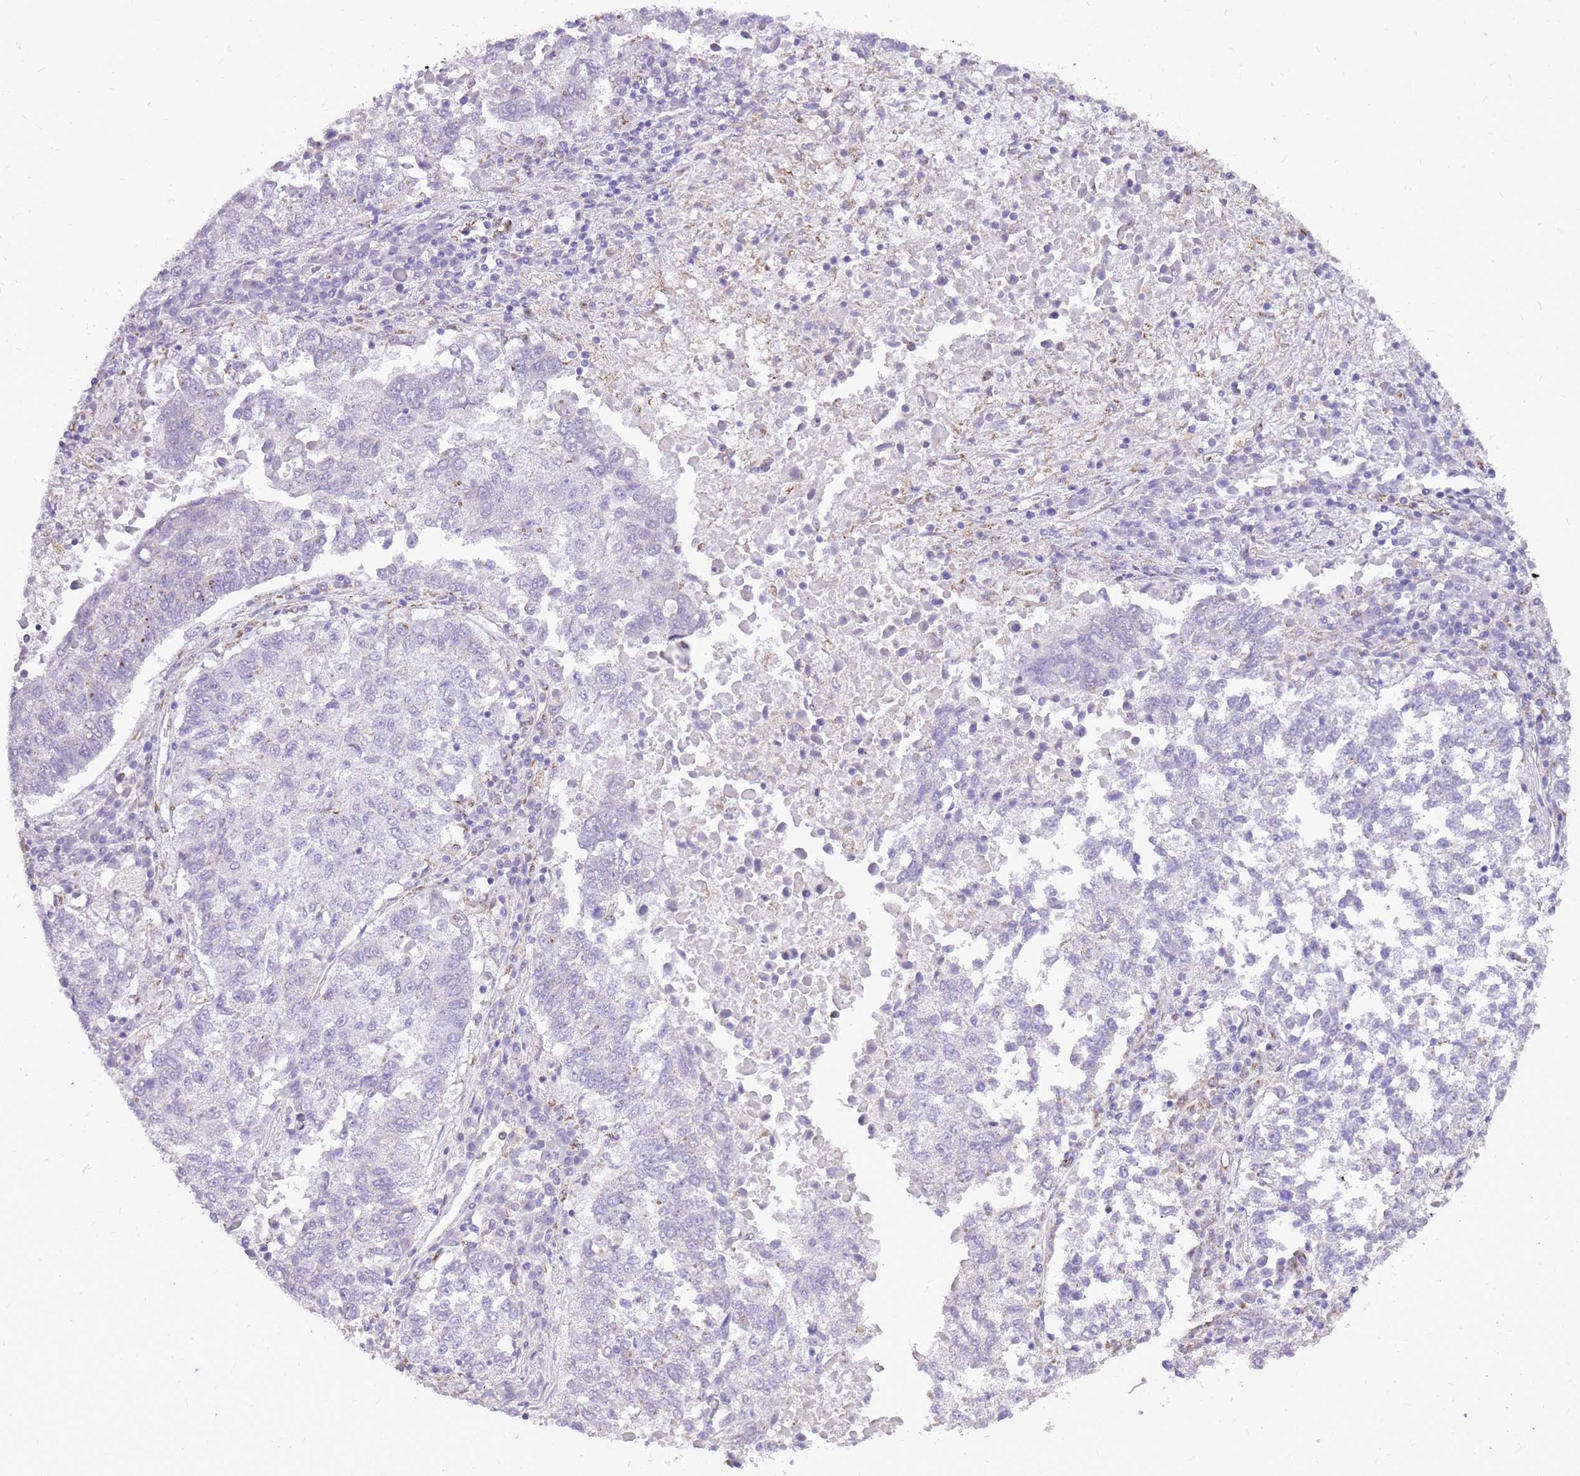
{"staining": {"intensity": "negative", "quantity": "none", "location": "none"}, "tissue": "lung cancer", "cell_type": "Tumor cells", "image_type": "cancer", "snomed": [{"axis": "morphology", "description": "Squamous cell carcinoma, NOS"}, {"axis": "topography", "description": "Lung"}], "caption": "Lung cancer stained for a protein using IHC reveals no expression tumor cells.", "gene": "PCNX1", "patient": {"sex": "male", "age": 73}}